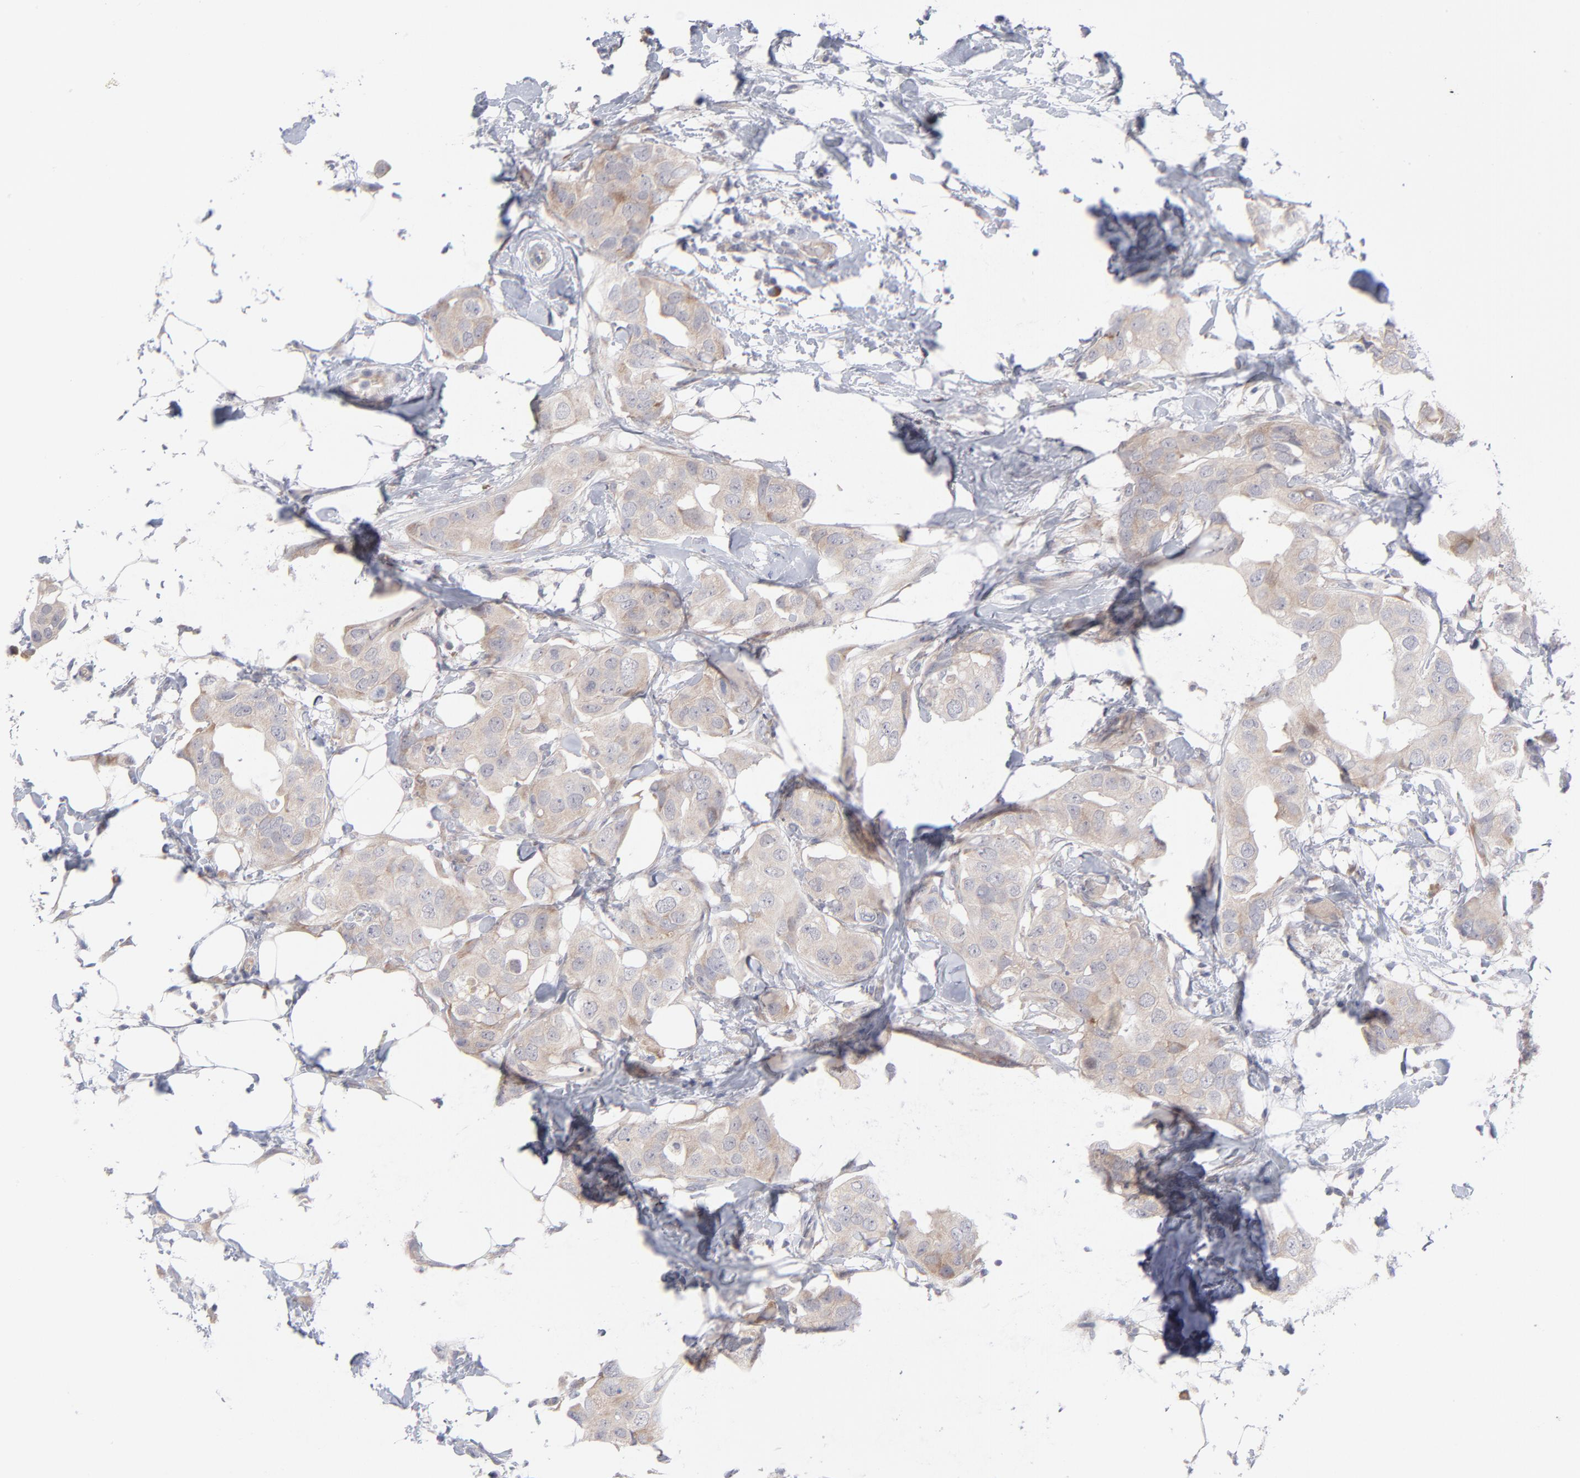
{"staining": {"intensity": "weak", "quantity": "25%-75%", "location": "cytoplasmic/membranous"}, "tissue": "breast cancer", "cell_type": "Tumor cells", "image_type": "cancer", "snomed": [{"axis": "morphology", "description": "Duct carcinoma"}, {"axis": "topography", "description": "Breast"}], "caption": "IHC staining of breast invasive ductal carcinoma, which exhibits low levels of weak cytoplasmic/membranous expression in about 25%-75% of tumor cells indicating weak cytoplasmic/membranous protein positivity. The staining was performed using DAB (brown) for protein detection and nuclei were counterstained in hematoxylin (blue).", "gene": "RPS24", "patient": {"sex": "female", "age": 40}}